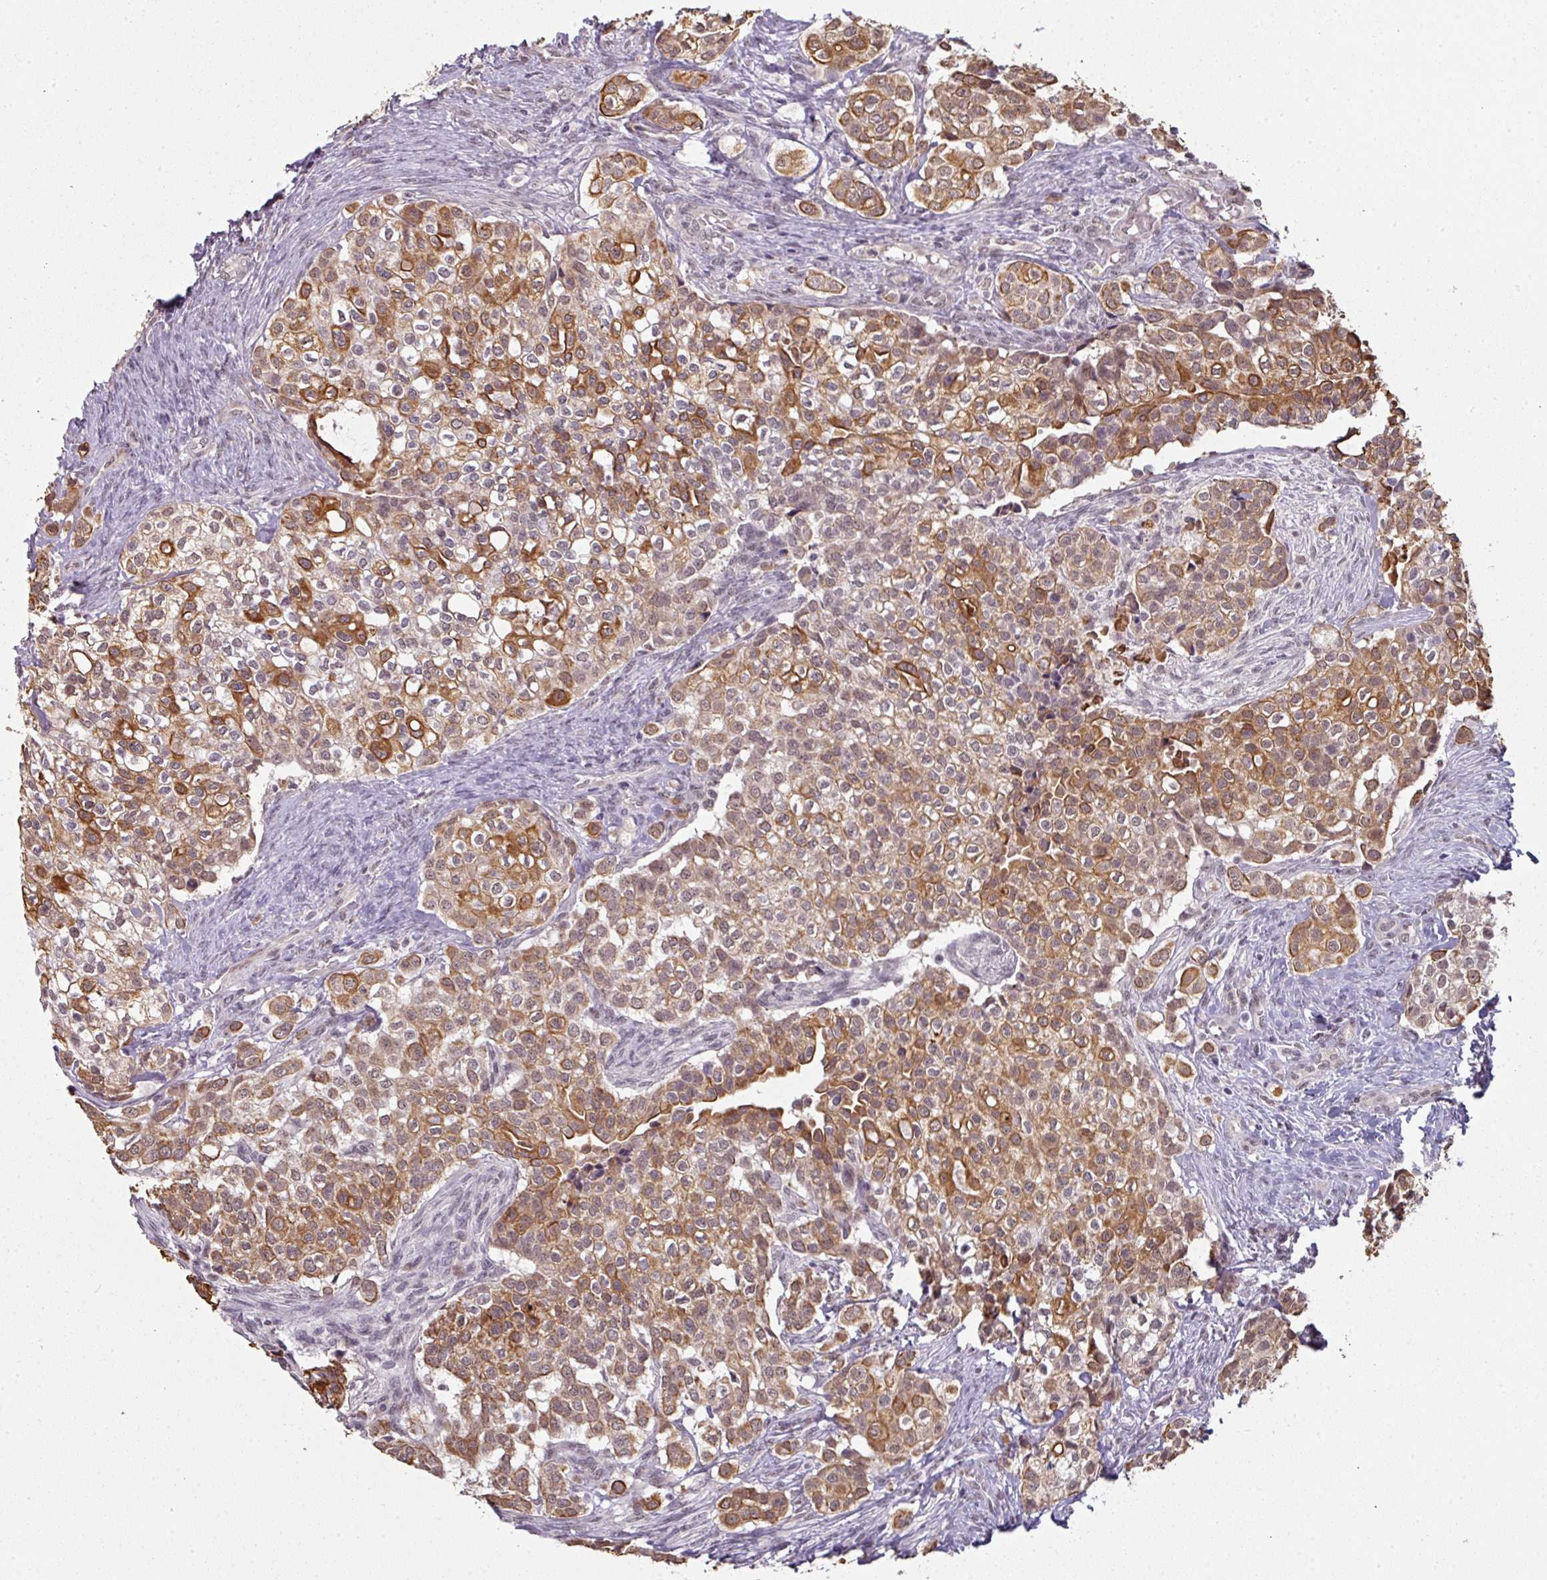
{"staining": {"intensity": "moderate", "quantity": "25%-75%", "location": "cytoplasmic/membranous,nuclear"}, "tissue": "head and neck cancer", "cell_type": "Tumor cells", "image_type": "cancer", "snomed": [{"axis": "morphology", "description": "Adenocarcinoma, NOS"}, {"axis": "topography", "description": "Head-Neck"}], "caption": "High-power microscopy captured an immunohistochemistry (IHC) photomicrograph of head and neck cancer (adenocarcinoma), revealing moderate cytoplasmic/membranous and nuclear positivity in about 25%-75% of tumor cells.", "gene": "GTF2H3", "patient": {"sex": "male", "age": 81}}